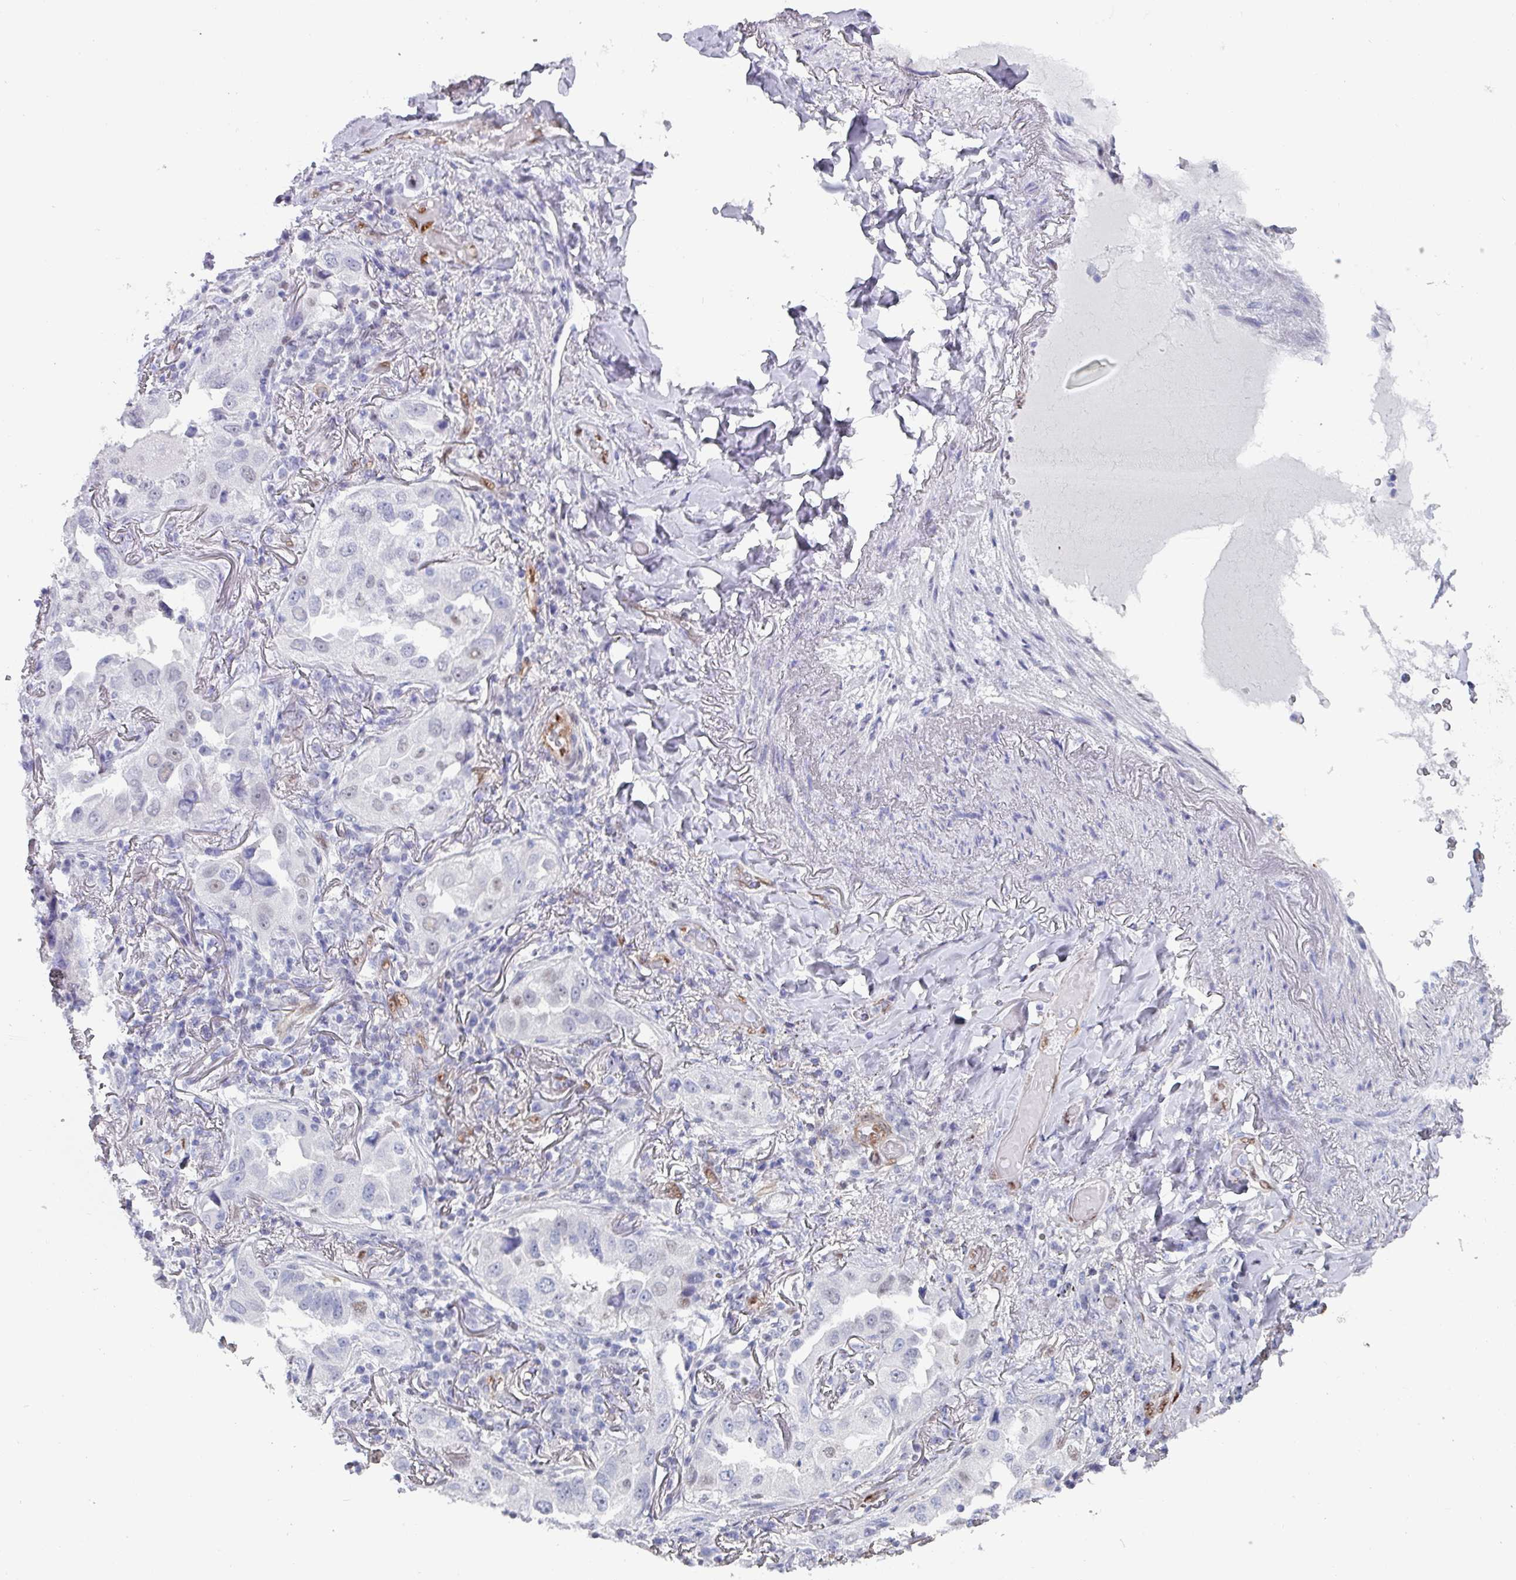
{"staining": {"intensity": "weak", "quantity": "<25%", "location": "nuclear"}, "tissue": "lung cancer", "cell_type": "Tumor cells", "image_type": "cancer", "snomed": [{"axis": "morphology", "description": "Adenocarcinoma, NOS"}, {"axis": "topography", "description": "Lung"}], "caption": "The immunohistochemistry photomicrograph has no significant expression in tumor cells of lung cancer tissue. (Immunohistochemistry (ihc), brightfield microscopy, high magnification).", "gene": "ZNF816-ZNF321P", "patient": {"sex": "female", "age": 69}}